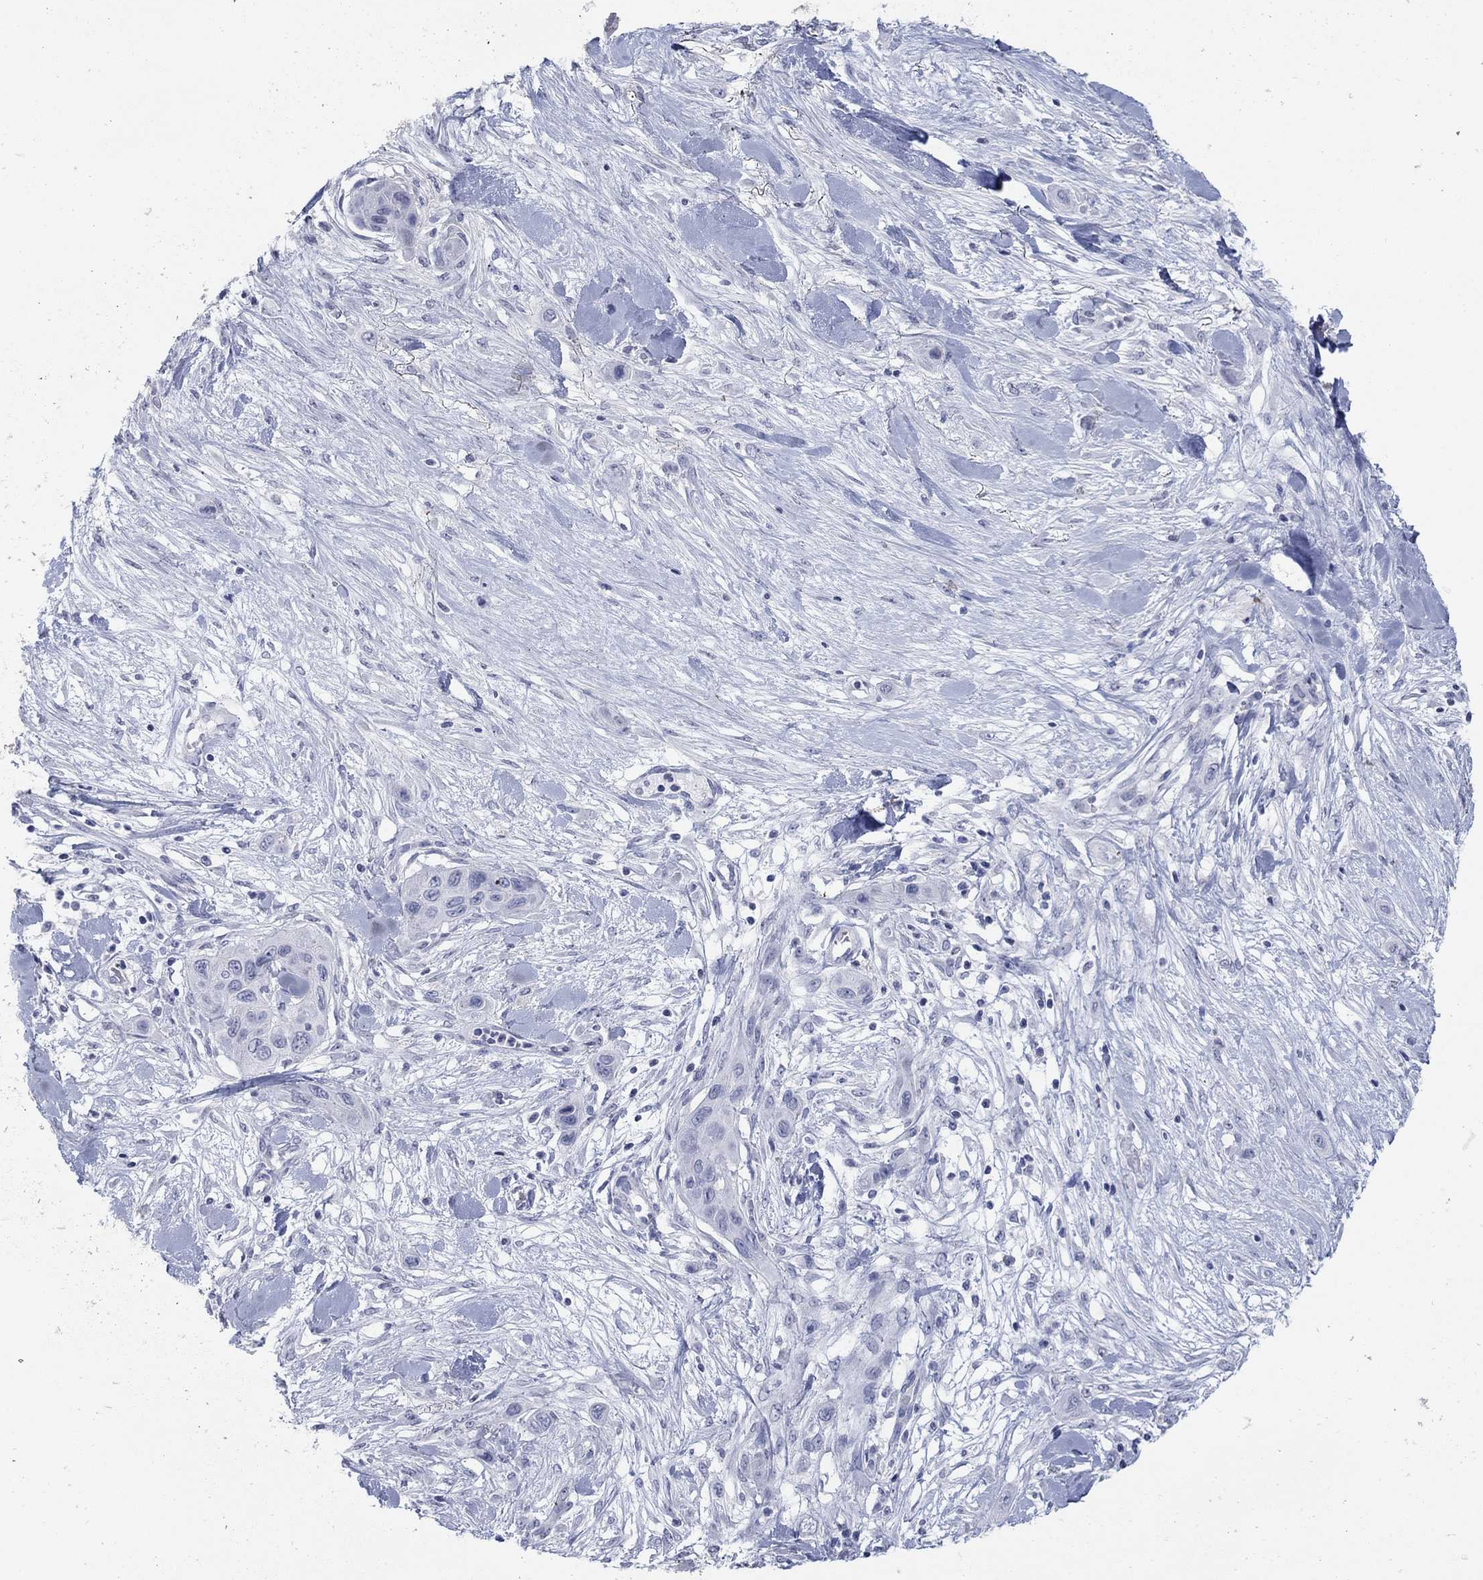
{"staining": {"intensity": "negative", "quantity": "none", "location": "none"}, "tissue": "skin cancer", "cell_type": "Tumor cells", "image_type": "cancer", "snomed": [{"axis": "morphology", "description": "Squamous cell carcinoma, NOS"}, {"axis": "topography", "description": "Skin"}], "caption": "This histopathology image is of skin squamous cell carcinoma stained with immunohistochemistry (IHC) to label a protein in brown with the nuclei are counter-stained blue. There is no staining in tumor cells.", "gene": "ATP6V1G2", "patient": {"sex": "male", "age": 79}}